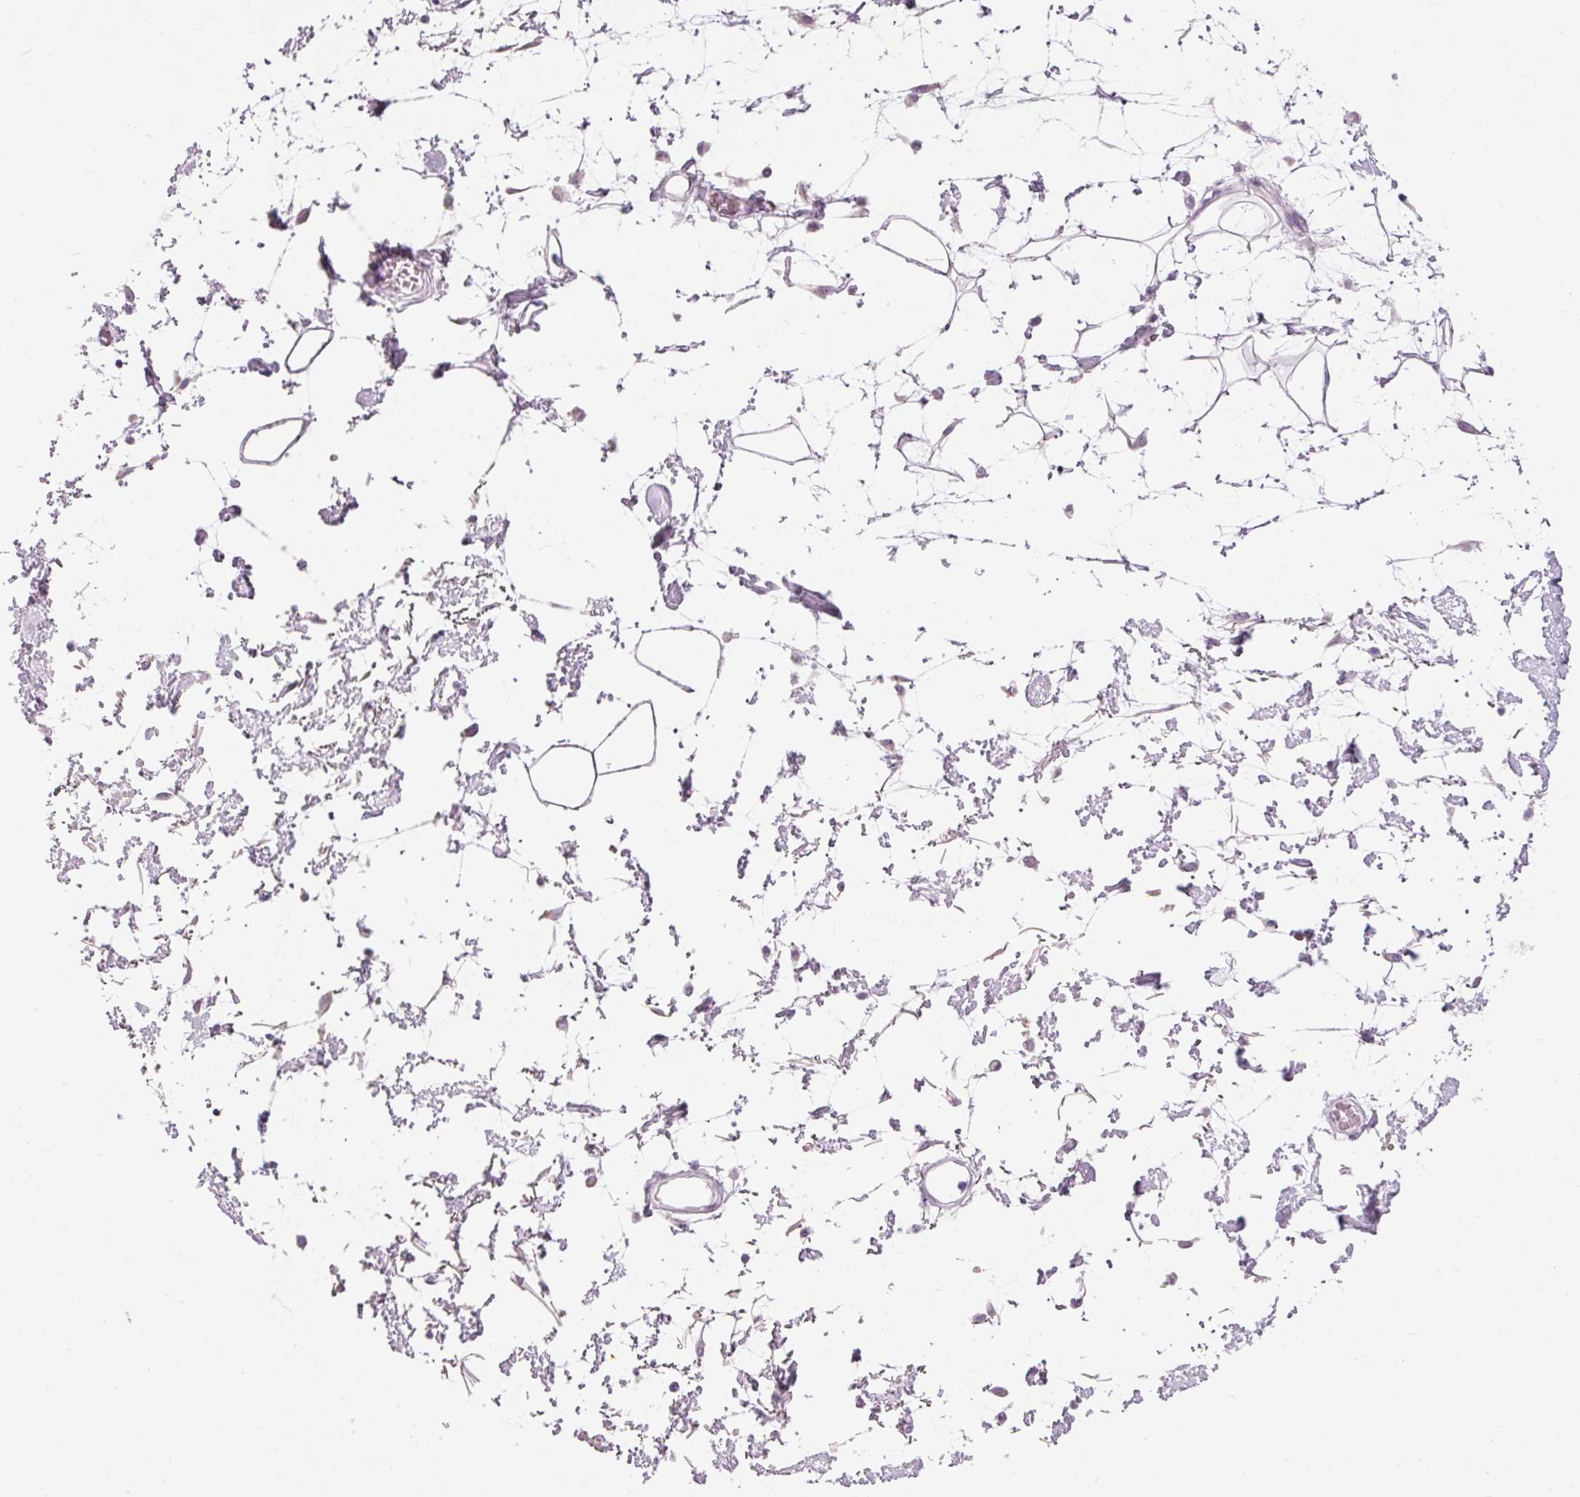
{"staining": {"intensity": "negative", "quantity": "none", "location": "none"}, "tissue": "adipose tissue", "cell_type": "Adipocytes", "image_type": "normal", "snomed": [{"axis": "morphology", "description": "Normal tissue, NOS"}, {"axis": "topography", "description": "Vulva"}, {"axis": "topography", "description": "Peripheral nerve tissue"}], "caption": "The image demonstrates no staining of adipocytes in normal adipose tissue.", "gene": "CARD16", "patient": {"sex": "female", "age": 68}}